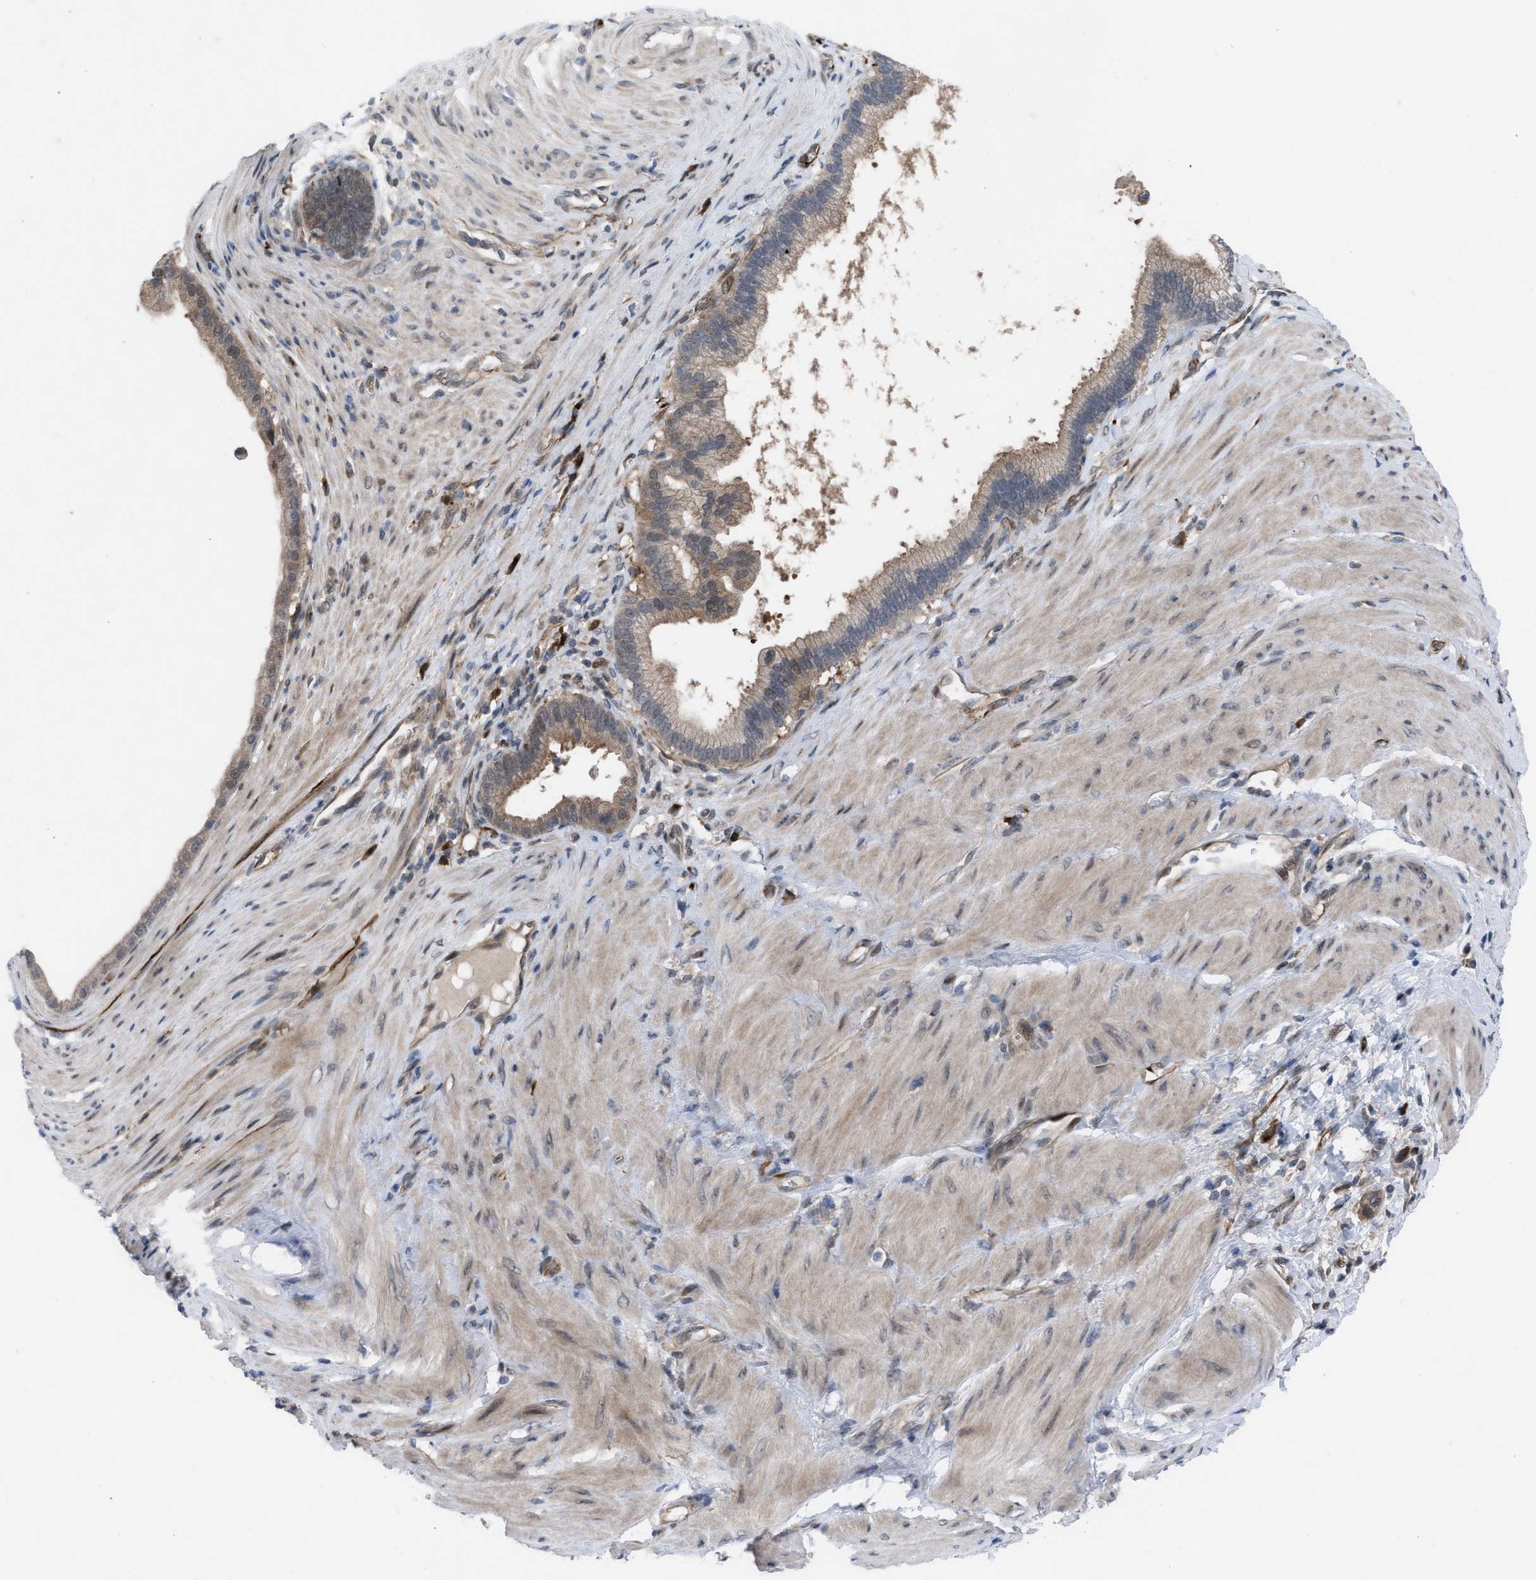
{"staining": {"intensity": "moderate", "quantity": ">75%", "location": "cytoplasmic/membranous"}, "tissue": "pancreatic cancer", "cell_type": "Tumor cells", "image_type": "cancer", "snomed": [{"axis": "morphology", "description": "Adenocarcinoma, NOS"}, {"axis": "topography", "description": "Pancreas"}], "caption": "A high-resolution micrograph shows immunohistochemistry (IHC) staining of adenocarcinoma (pancreatic), which demonstrates moderate cytoplasmic/membranous staining in approximately >75% of tumor cells.", "gene": "IL17RE", "patient": {"sex": "male", "age": 69}}